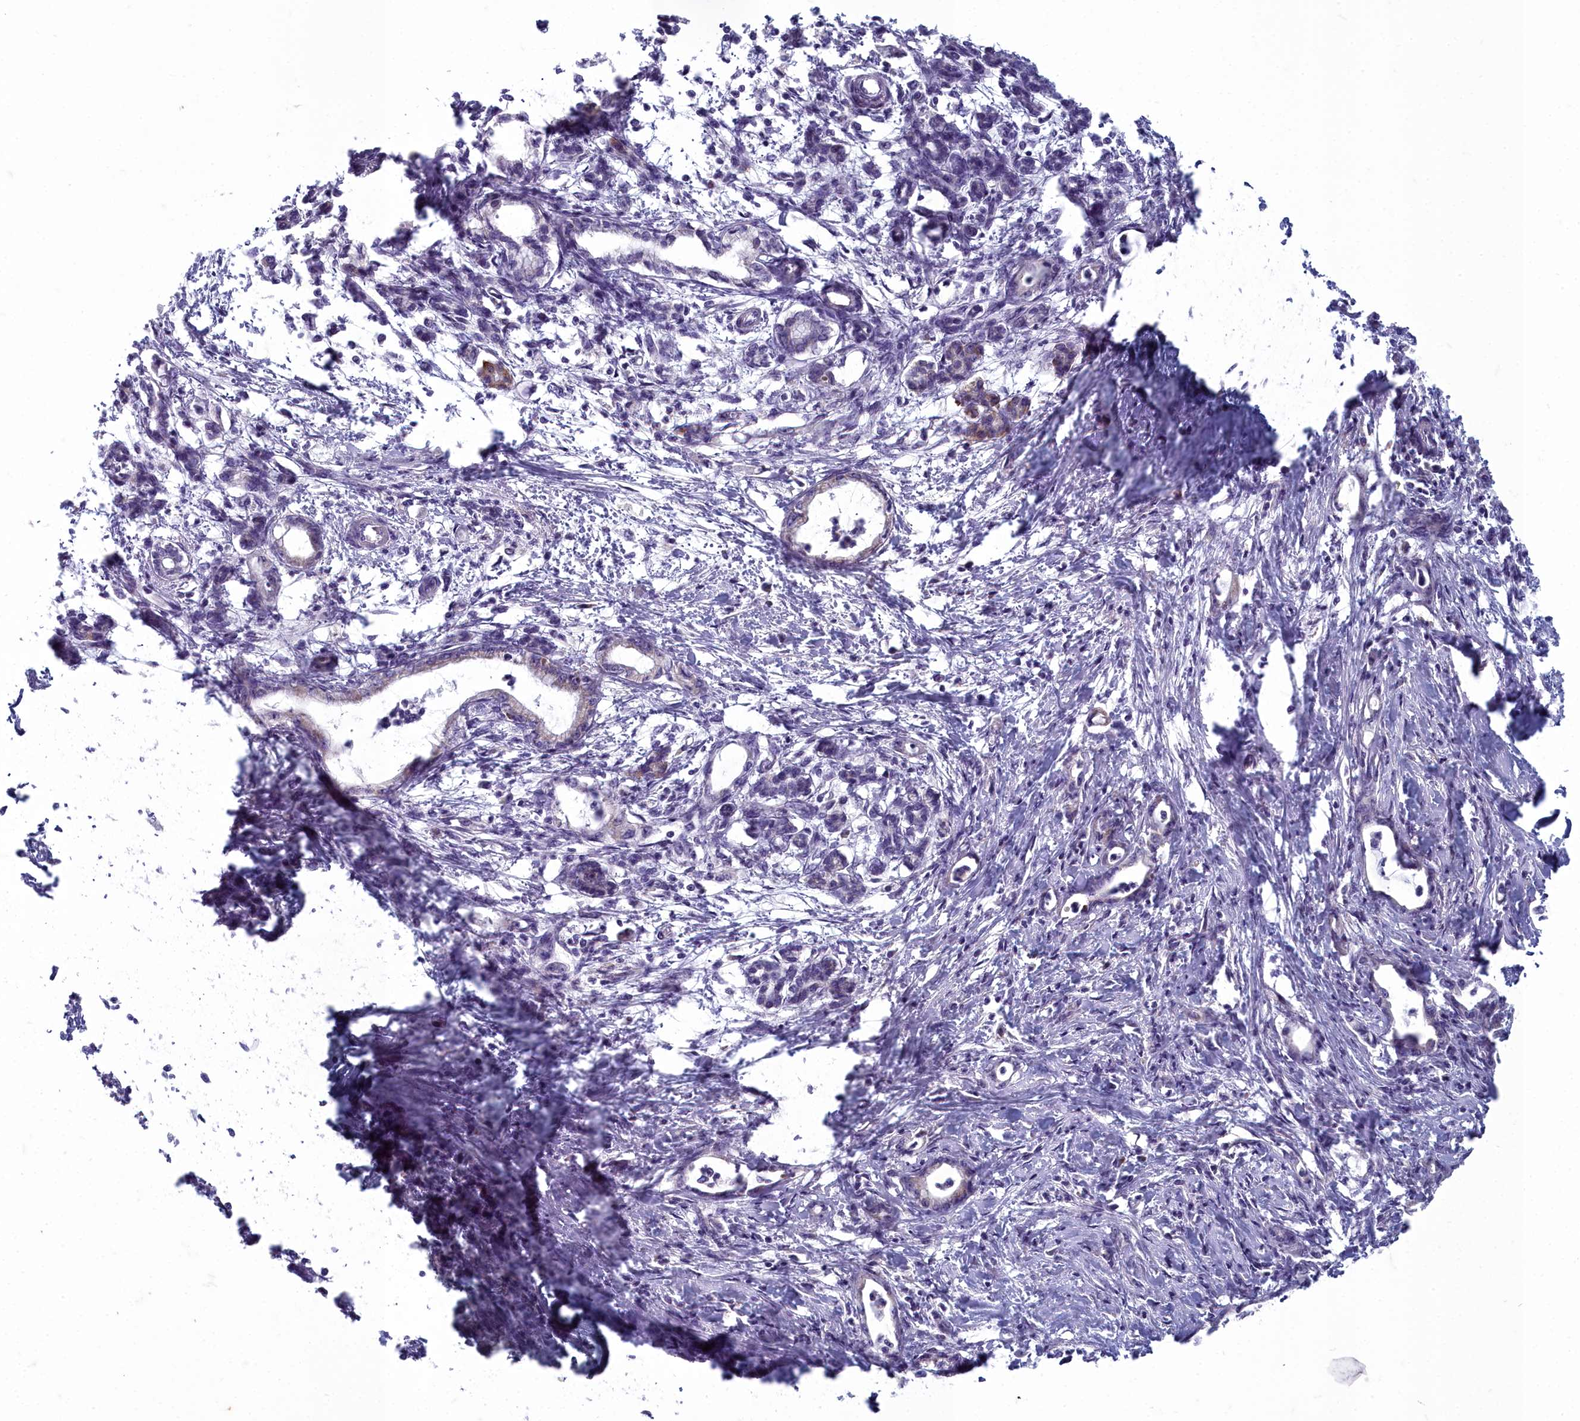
{"staining": {"intensity": "negative", "quantity": "none", "location": "none"}, "tissue": "pancreatic cancer", "cell_type": "Tumor cells", "image_type": "cancer", "snomed": [{"axis": "morphology", "description": "Adenocarcinoma, NOS"}, {"axis": "topography", "description": "Pancreas"}], "caption": "Image shows no significant protein staining in tumor cells of pancreatic cancer (adenocarcinoma). The staining is performed using DAB brown chromogen with nuclei counter-stained in using hematoxylin.", "gene": "INSYN2A", "patient": {"sex": "female", "age": 55}}